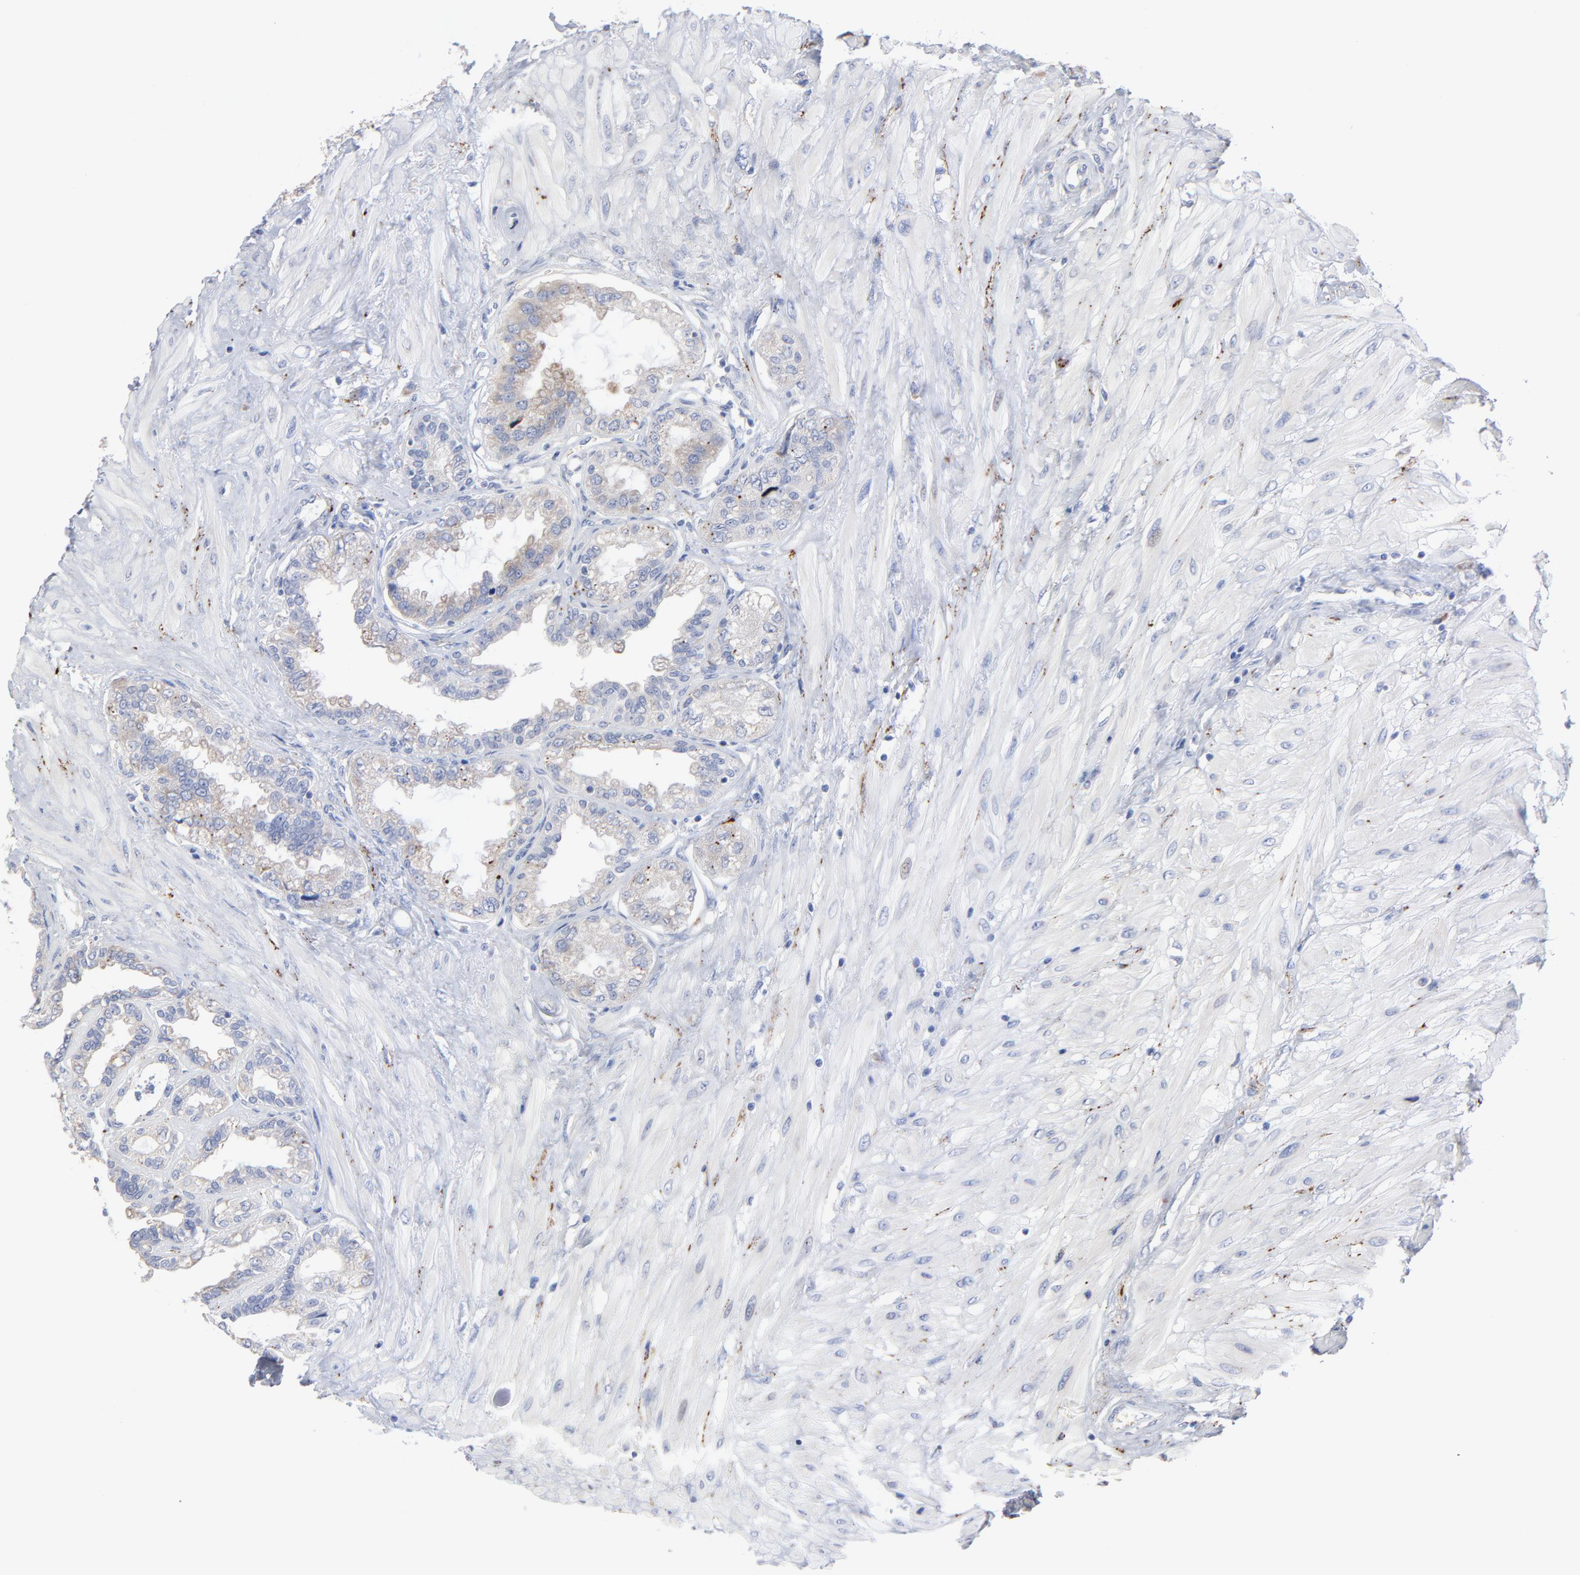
{"staining": {"intensity": "weak", "quantity": ">75%", "location": "cytoplasmic/membranous"}, "tissue": "seminal vesicle", "cell_type": "Glandular cells", "image_type": "normal", "snomed": [{"axis": "morphology", "description": "Normal tissue, NOS"}, {"axis": "morphology", "description": "Inflammation, NOS"}, {"axis": "topography", "description": "Urinary bladder"}, {"axis": "topography", "description": "Prostate"}, {"axis": "topography", "description": "Seminal veicle"}], "caption": "Brown immunohistochemical staining in benign human seminal vesicle demonstrates weak cytoplasmic/membranous positivity in about >75% of glandular cells.", "gene": "CPE", "patient": {"sex": "male", "age": 82}}